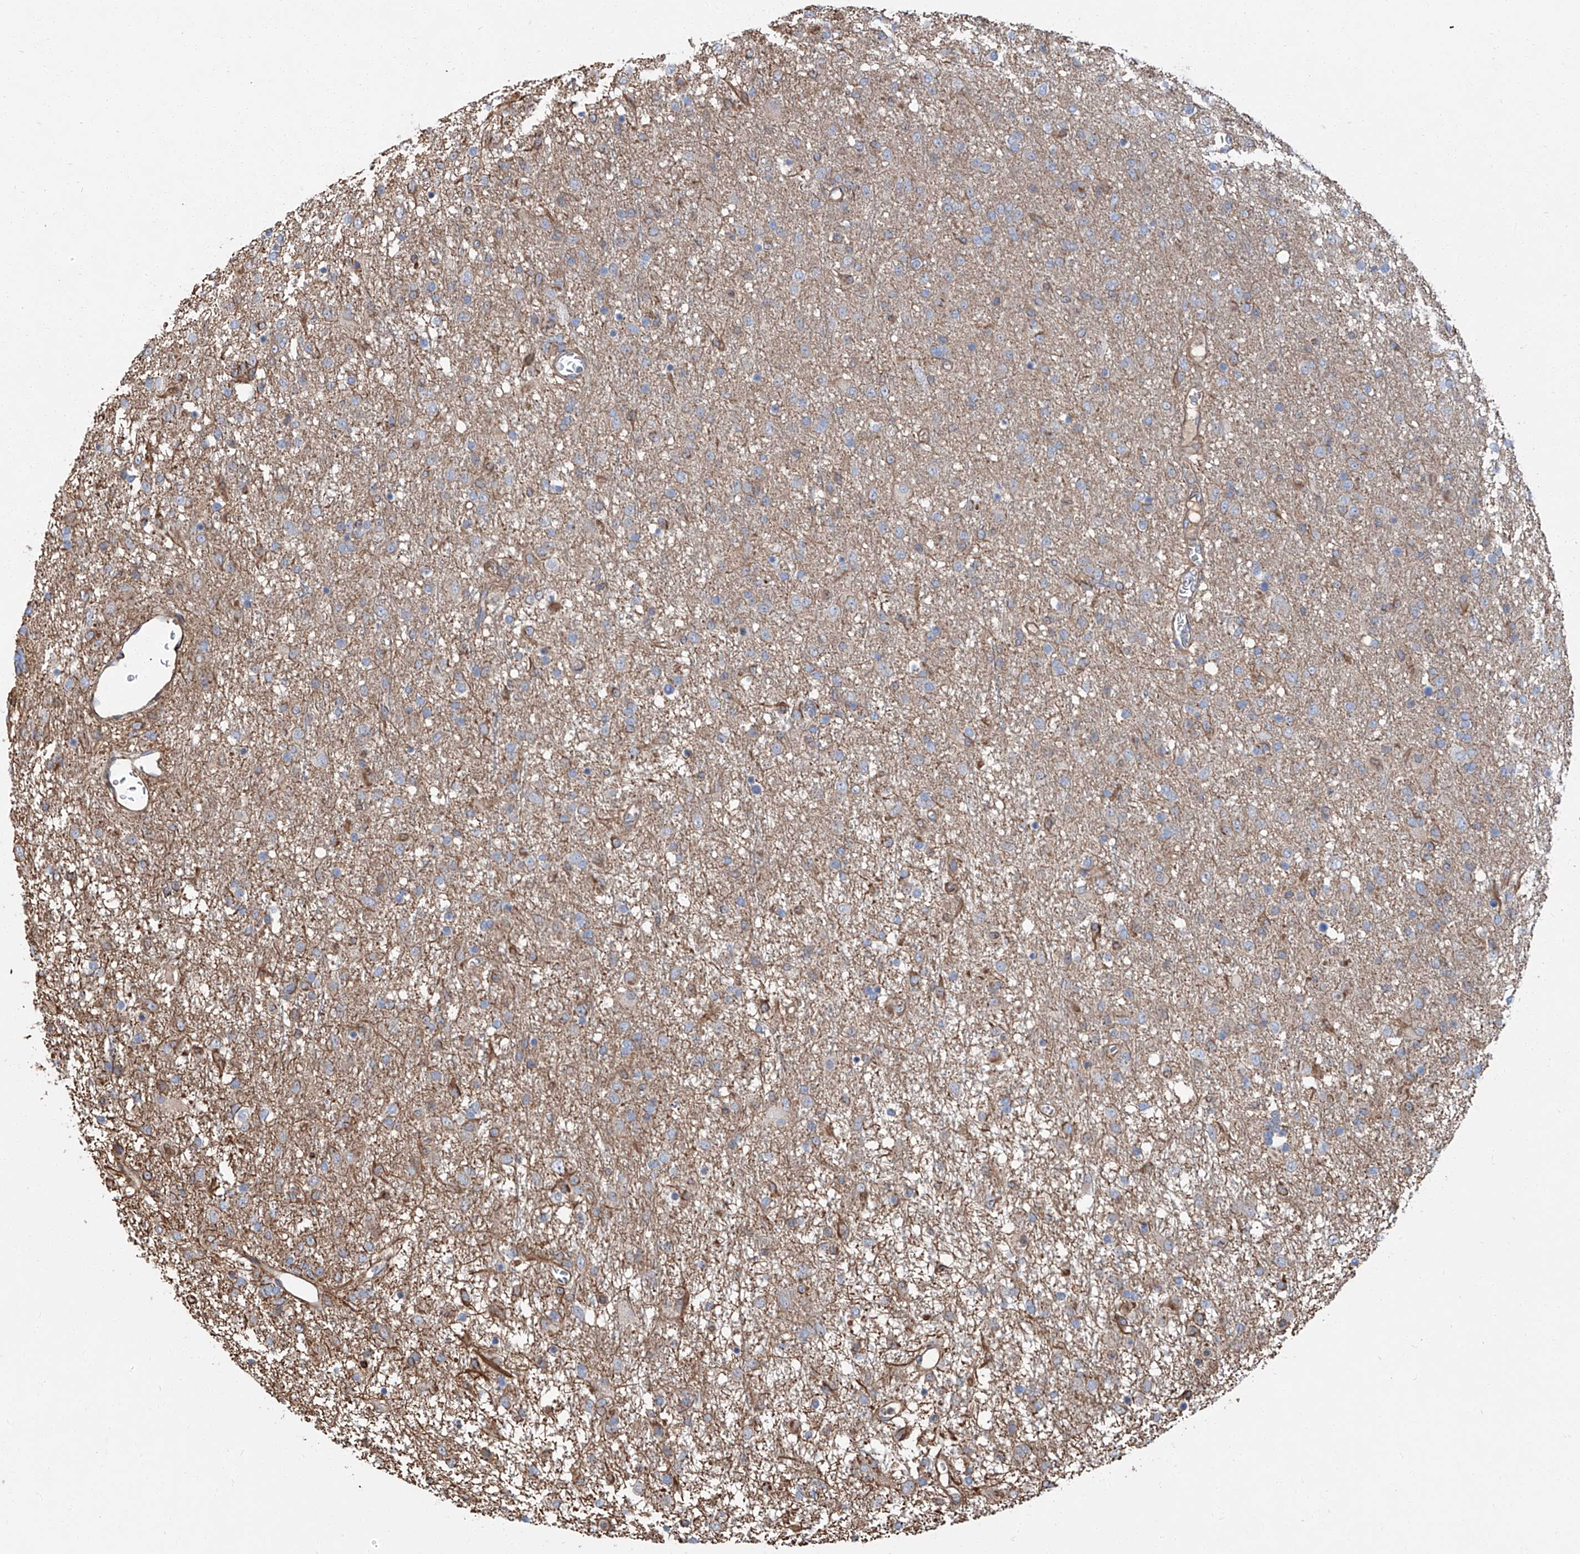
{"staining": {"intensity": "weak", "quantity": "<25%", "location": "cytoplasmic/membranous"}, "tissue": "glioma", "cell_type": "Tumor cells", "image_type": "cancer", "snomed": [{"axis": "morphology", "description": "Glioma, malignant, Low grade"}, {"axis": "topography", "description": "Brain"}], "caption": "Micrograph shows no protein staining in tumor cells of glioma tissue.", "gene": "PIEZO2", "patient": {"sex": "male", "age": 65}}